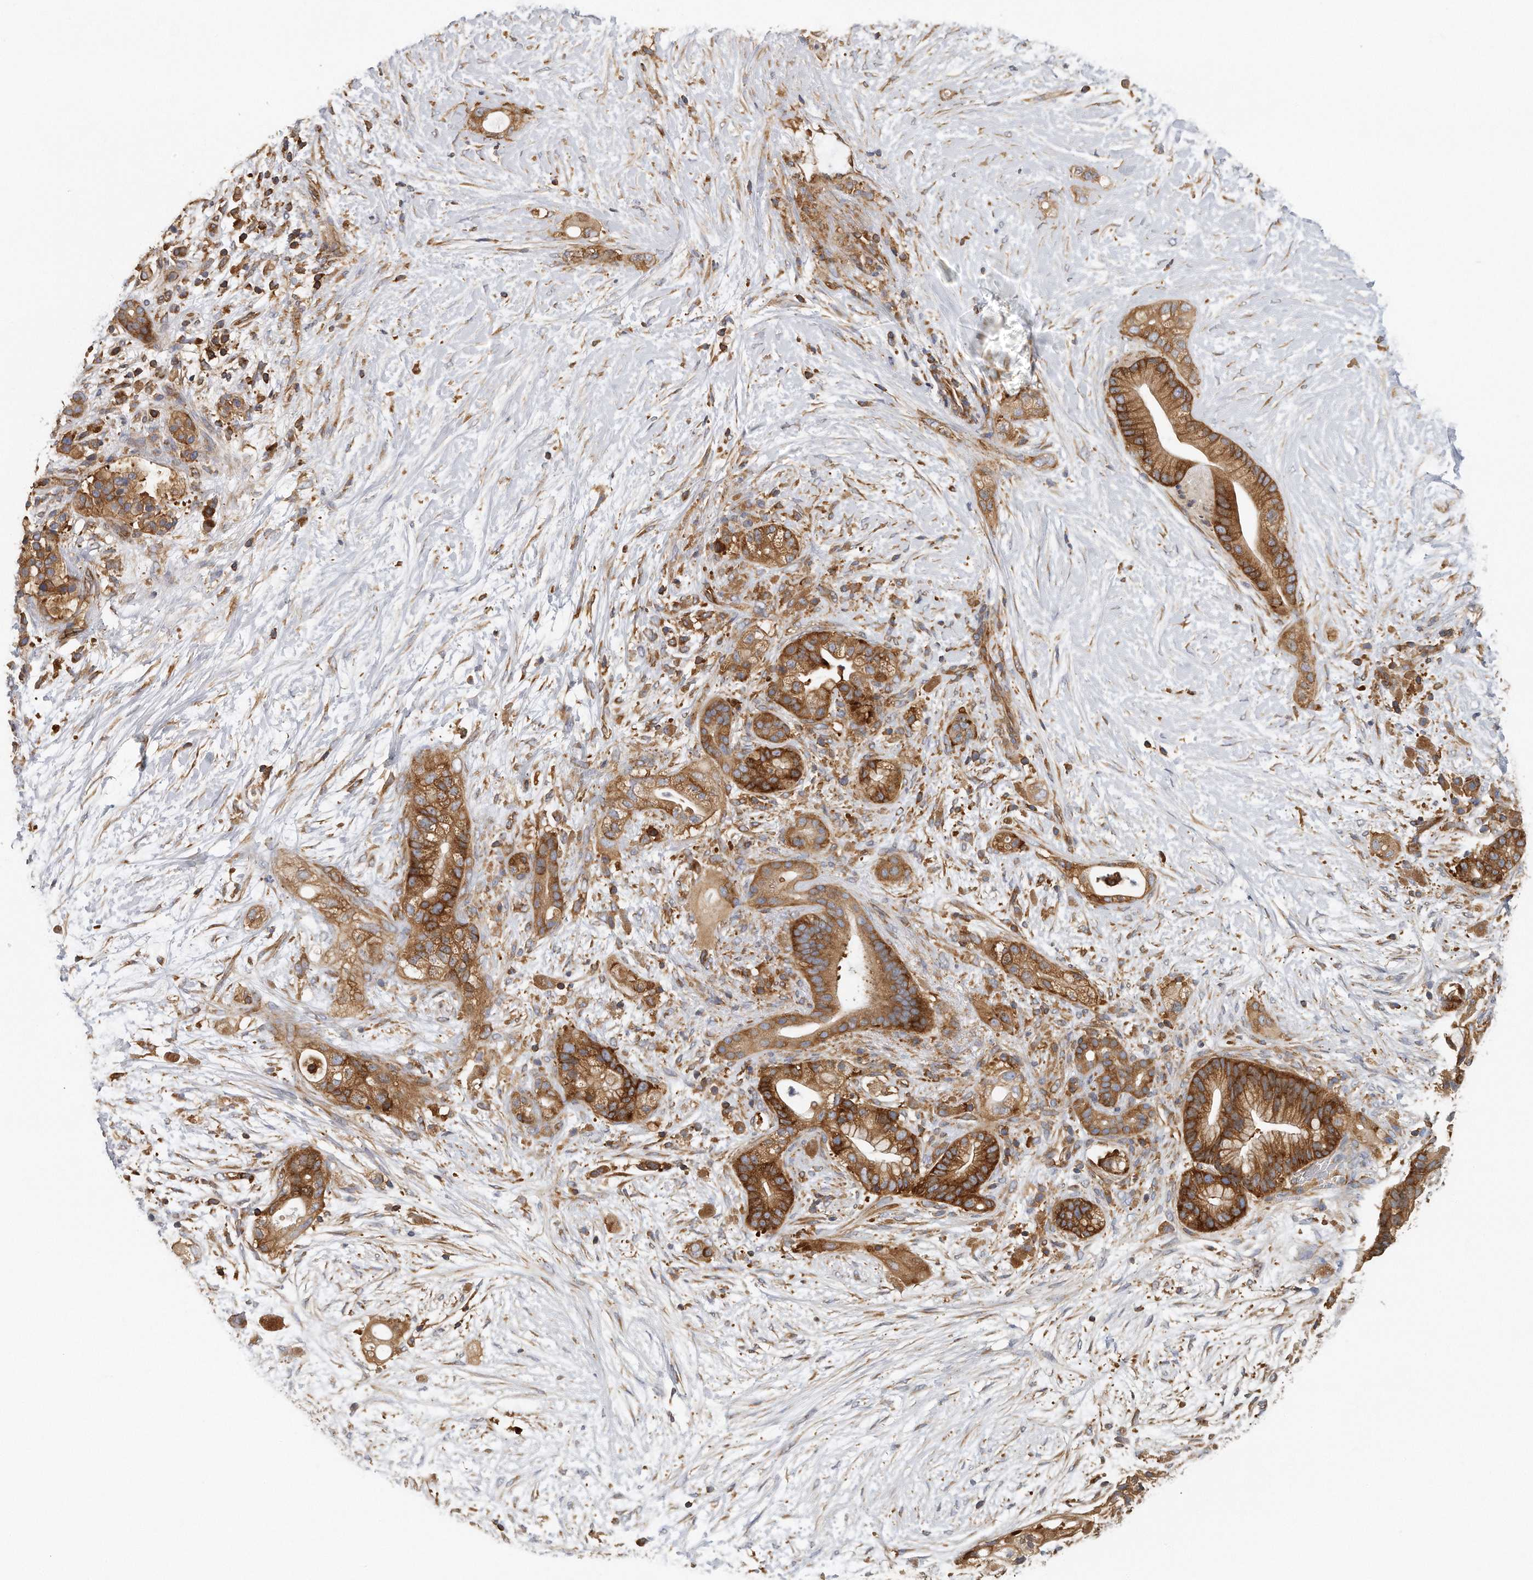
{"staining": {"intensity": "strong", "quantity": ">75%", "location": "cytoplasmic/membranous"}, "tissue": "pancreatic cancer", "cell_type": "Tumor cells", "image_type": "cancer", "snomed": [{"axis": "morphology", "description": "Adenocarcinoma, NOS"}, {"axis": "topography", "description": "Pancreas"}], "caption": "Pancreatic cancer (adenocarcinoma) stained with a brown dye shows strong cytoplasmic/membranous positive staining in about >75% of tumor cells.", "gene": "EIF3I", "patient": {"sex": "male", "age": 53}}